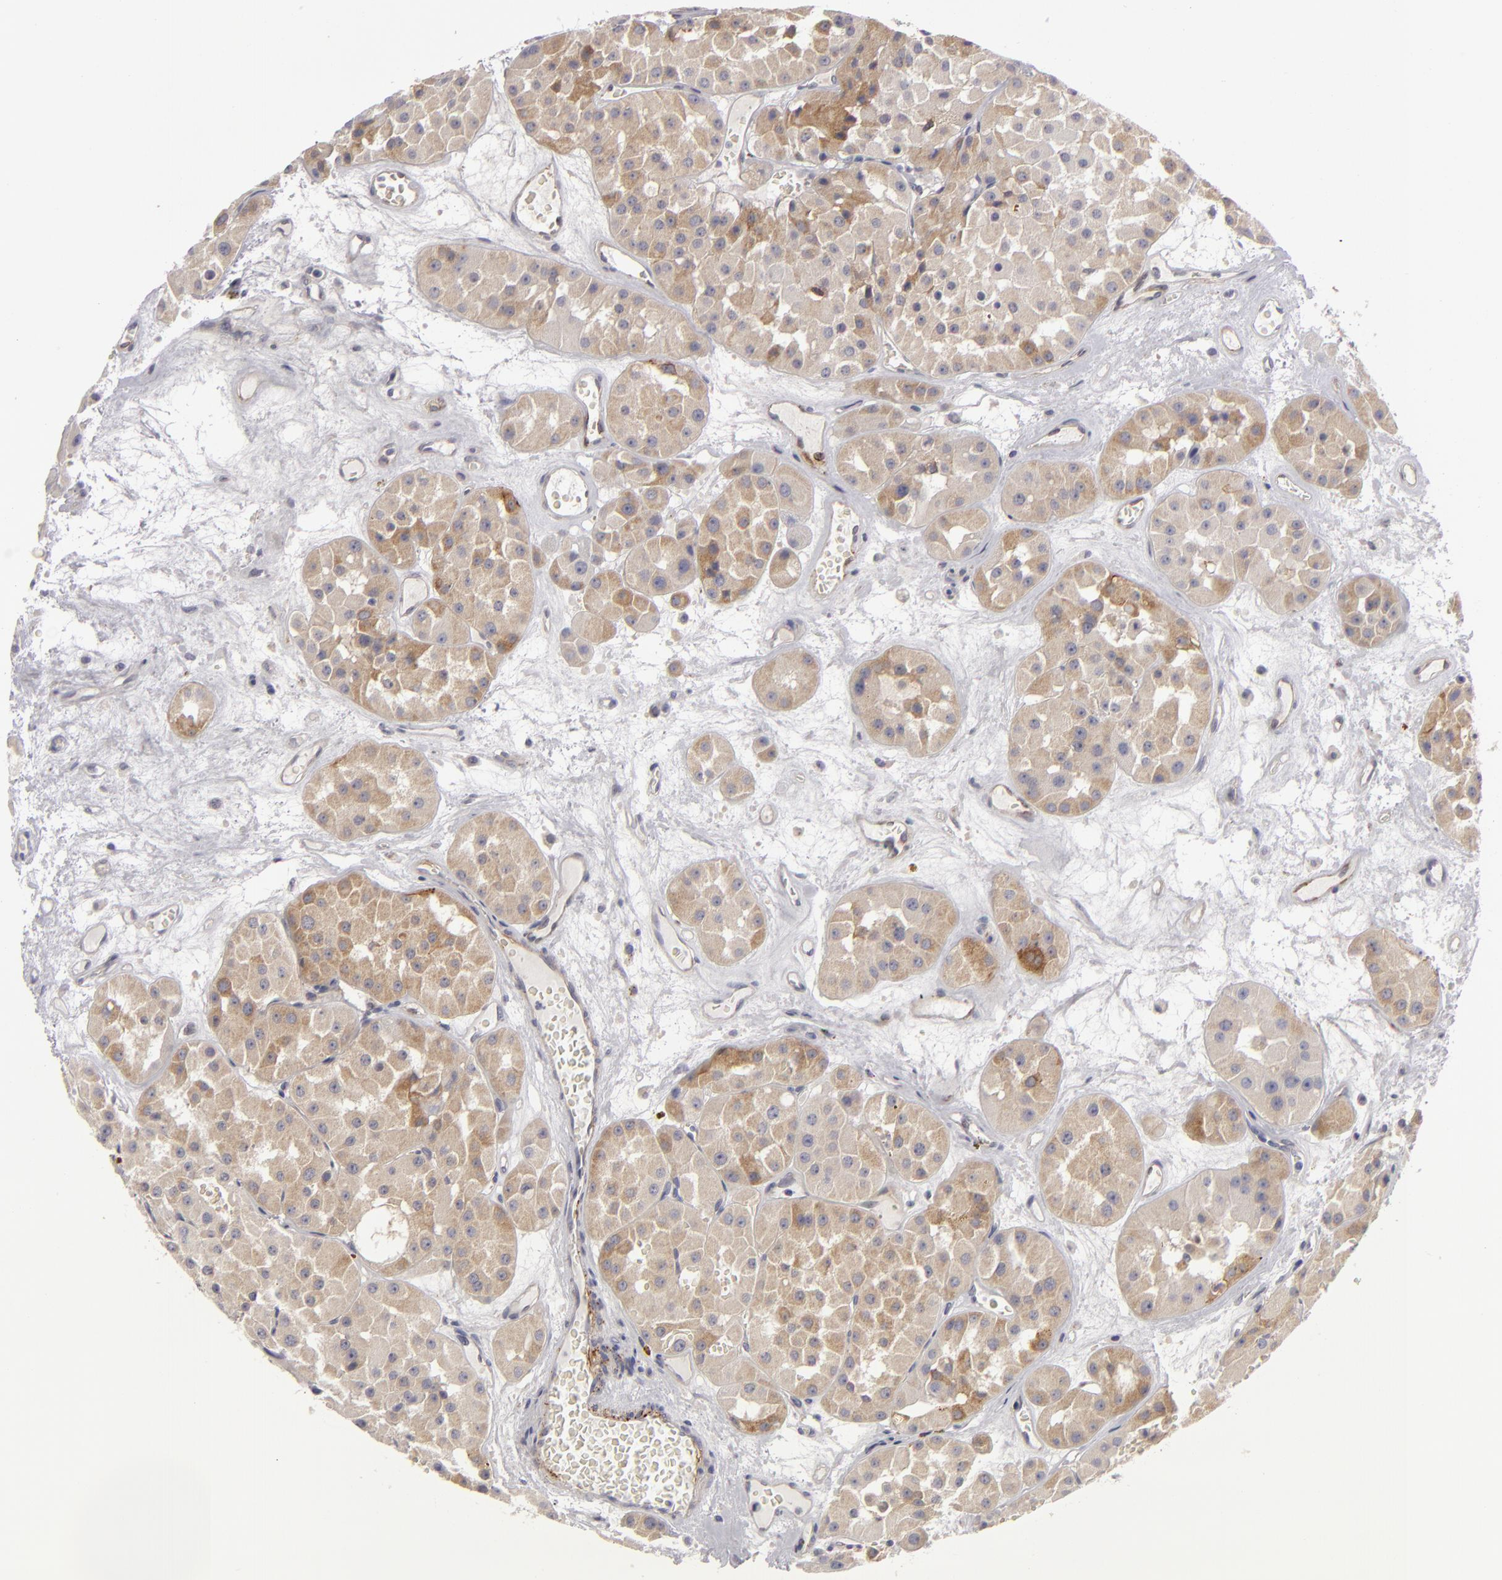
{"staining": {"intensity": "weak", "quantity": "25%-75%", "location": "cytoplasmic/membranous"}, "tissue": "renal cancer", "cell_type": "Tumor cells", "image_type": "cancer", "snomed": [{"axis": "morphology", "description": "Adenocarcinoma, uncertain malignant potential"}, {"axis": "topography", "description": "Kidney"}], "caption": "IHC staining of renal adenocarcinoma,  uncertain malignant potential, which shows low levels of weak cytoplasmic/membranous staining in about 25%-75% of tumor cells indicating weak cytoplasmic/membranous protein expression. The staining was performed using DAB (brown) for protein detection and nuclei were counterstained in hematoxylin (blue).", "gene": "ALCAM", "patient": {"sex": "male", "age": 63}}